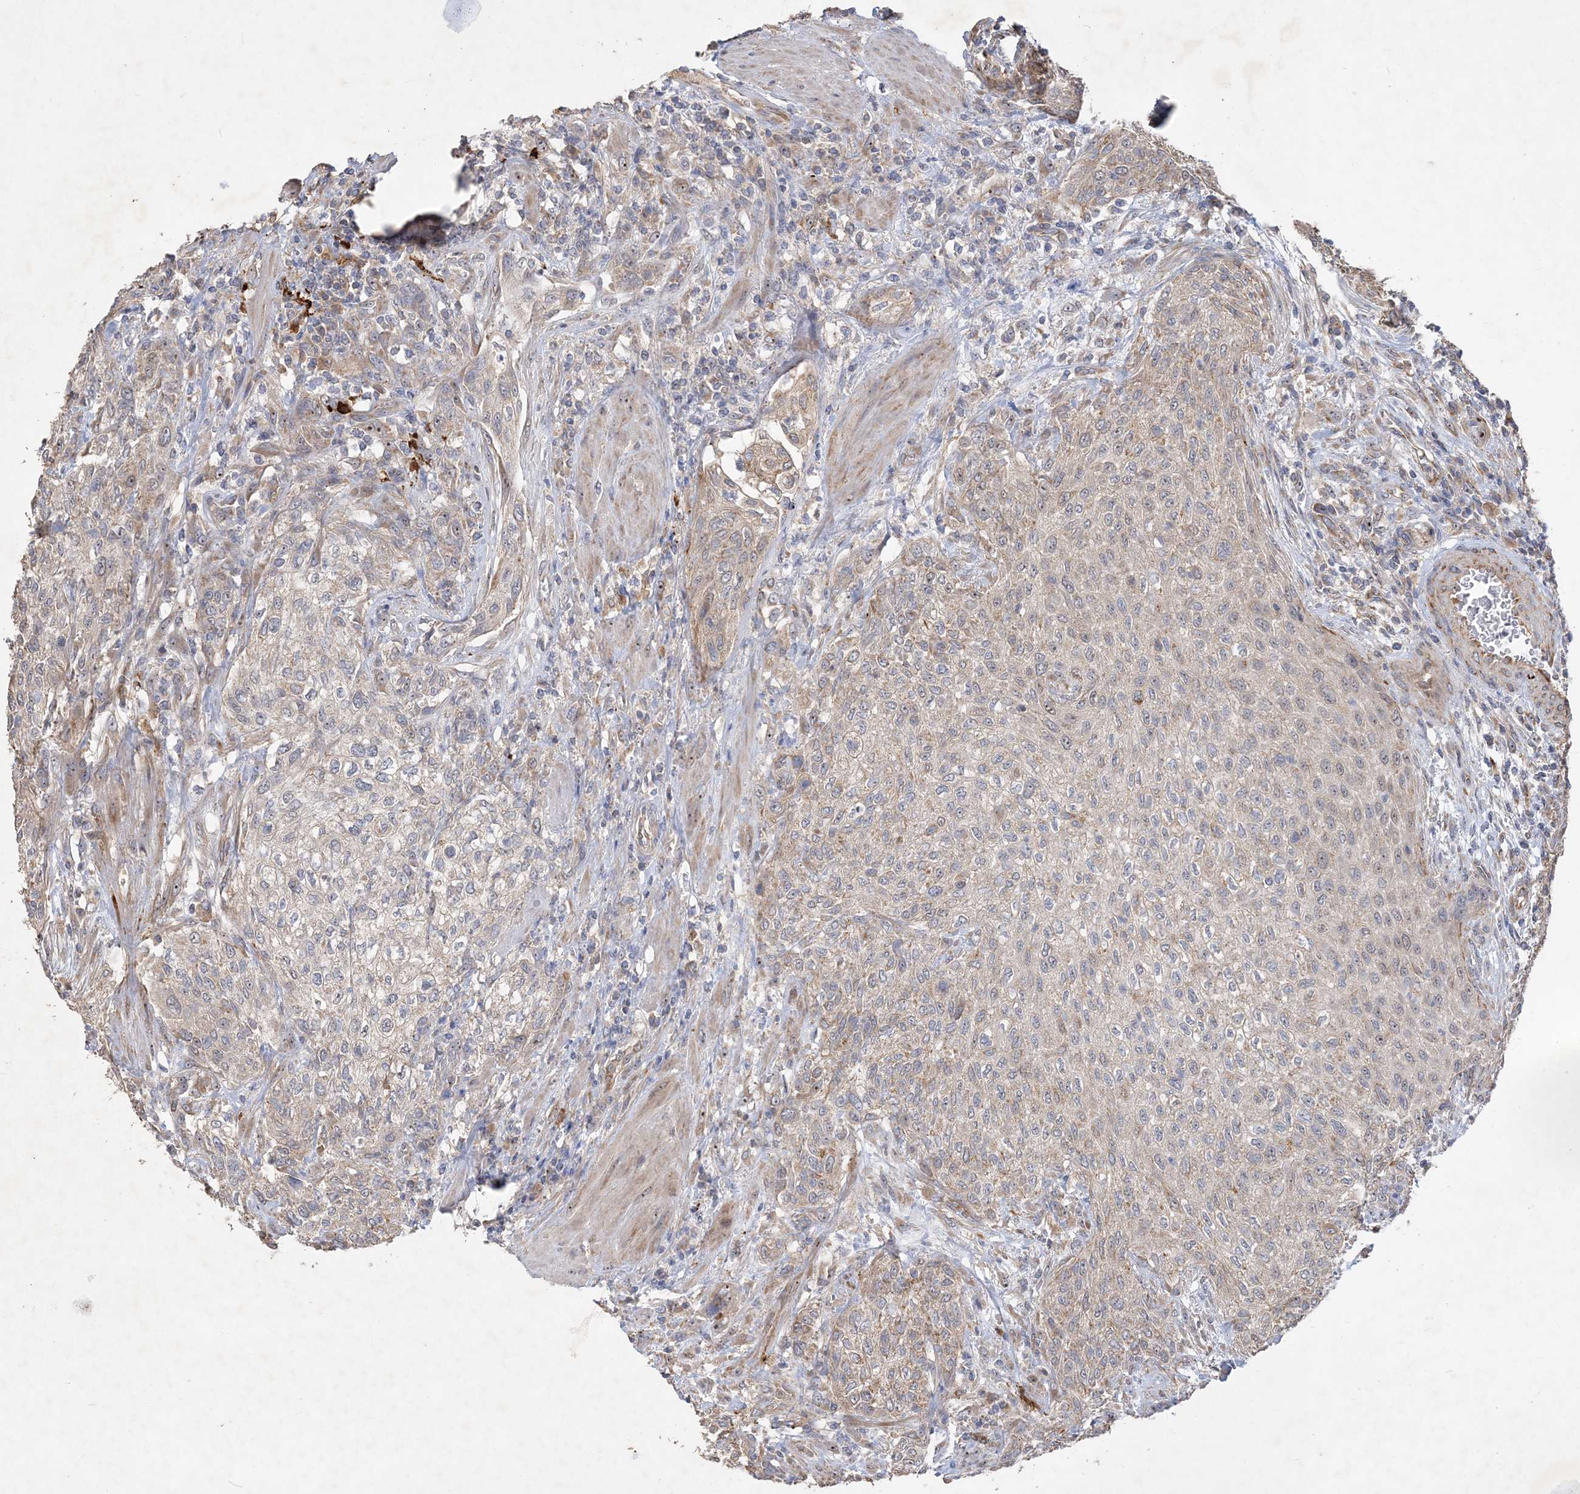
{"staining": {"intensity": "moderate", "quantity": "<25%", "location": "cytoplasmic/membranous"}, "tissue": "urothelial cancer", "cell_type": "Tumor cells", "image_type": "cancer", "snomed": [{"axis": "morphology", "description": "Urothelial carcinoma, High grade"}, {"axis": "topography", "description": "Urinary bladder"}], "caption": "This histopathology image reveals immunohistochemistry (IHC) staining of human high-grade urothelial carcinoma, with low moderate cytoplasmic/membranous expression in approximately <25% of tumor cells.", "gene": "FEZ2", "patient": {"sex": "male", "age": 35}}